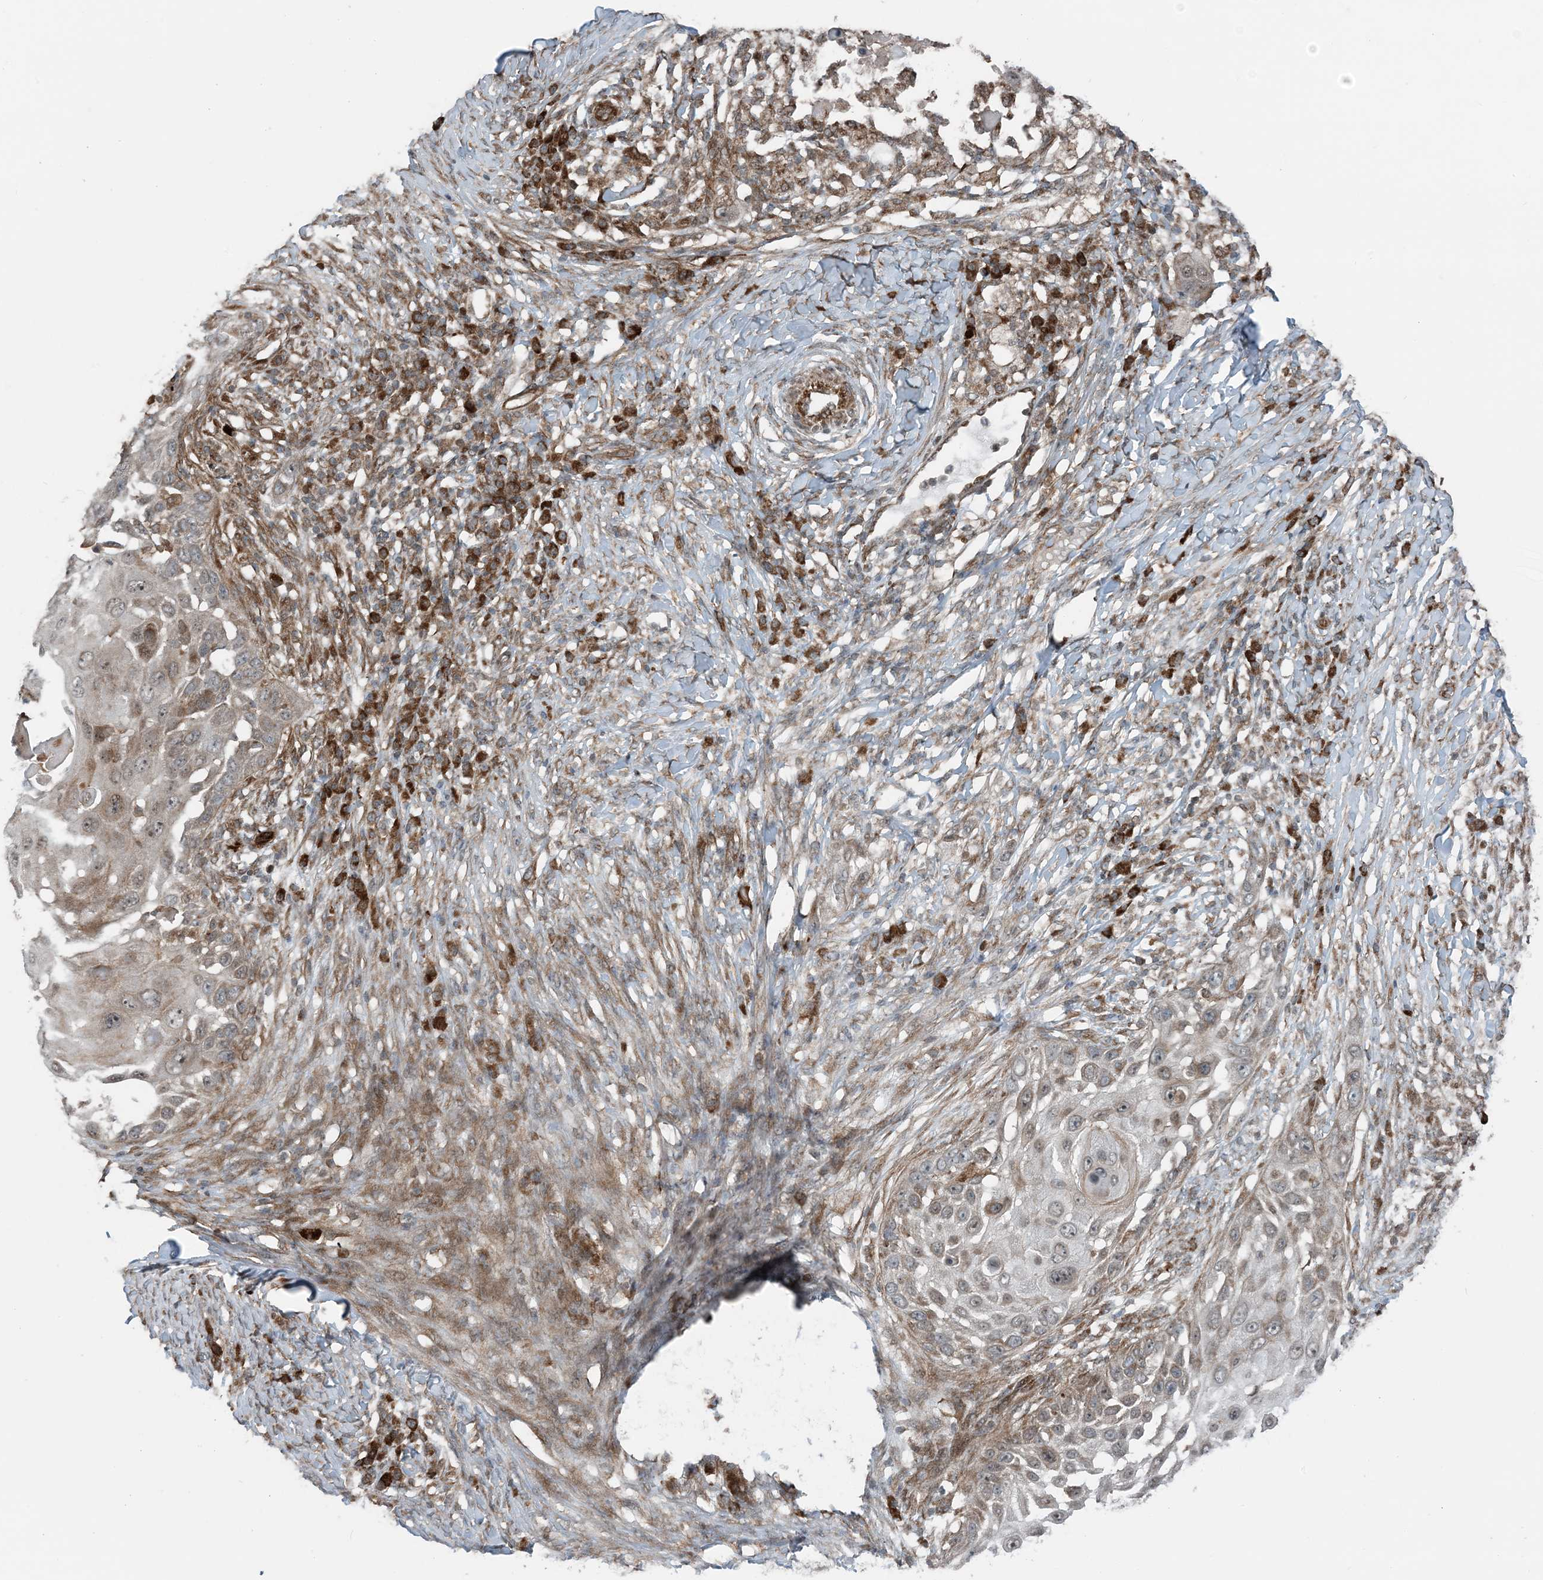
{"staining": {"intensity": "weak", "quantity": "25%-75%", "location": "cytoplasmic/membranous"}, "tissue": "skin cancer", "cell_type": "Tumor cells", "image_type": "cancer", "snomed": [{"axis": "morphology", "description": "Squamous cell carcinoma, NOS"}, {"axis": "topography", "description": "Skin"}], "caption": "The immunohistochemical stain labels weak cytoplasmic/membranous expression in tumor cells of skin cancer (squamous cell carcinoma) tissue.", "gene": "EDEM2", "patient": {"sex": "female", "age": 44}}